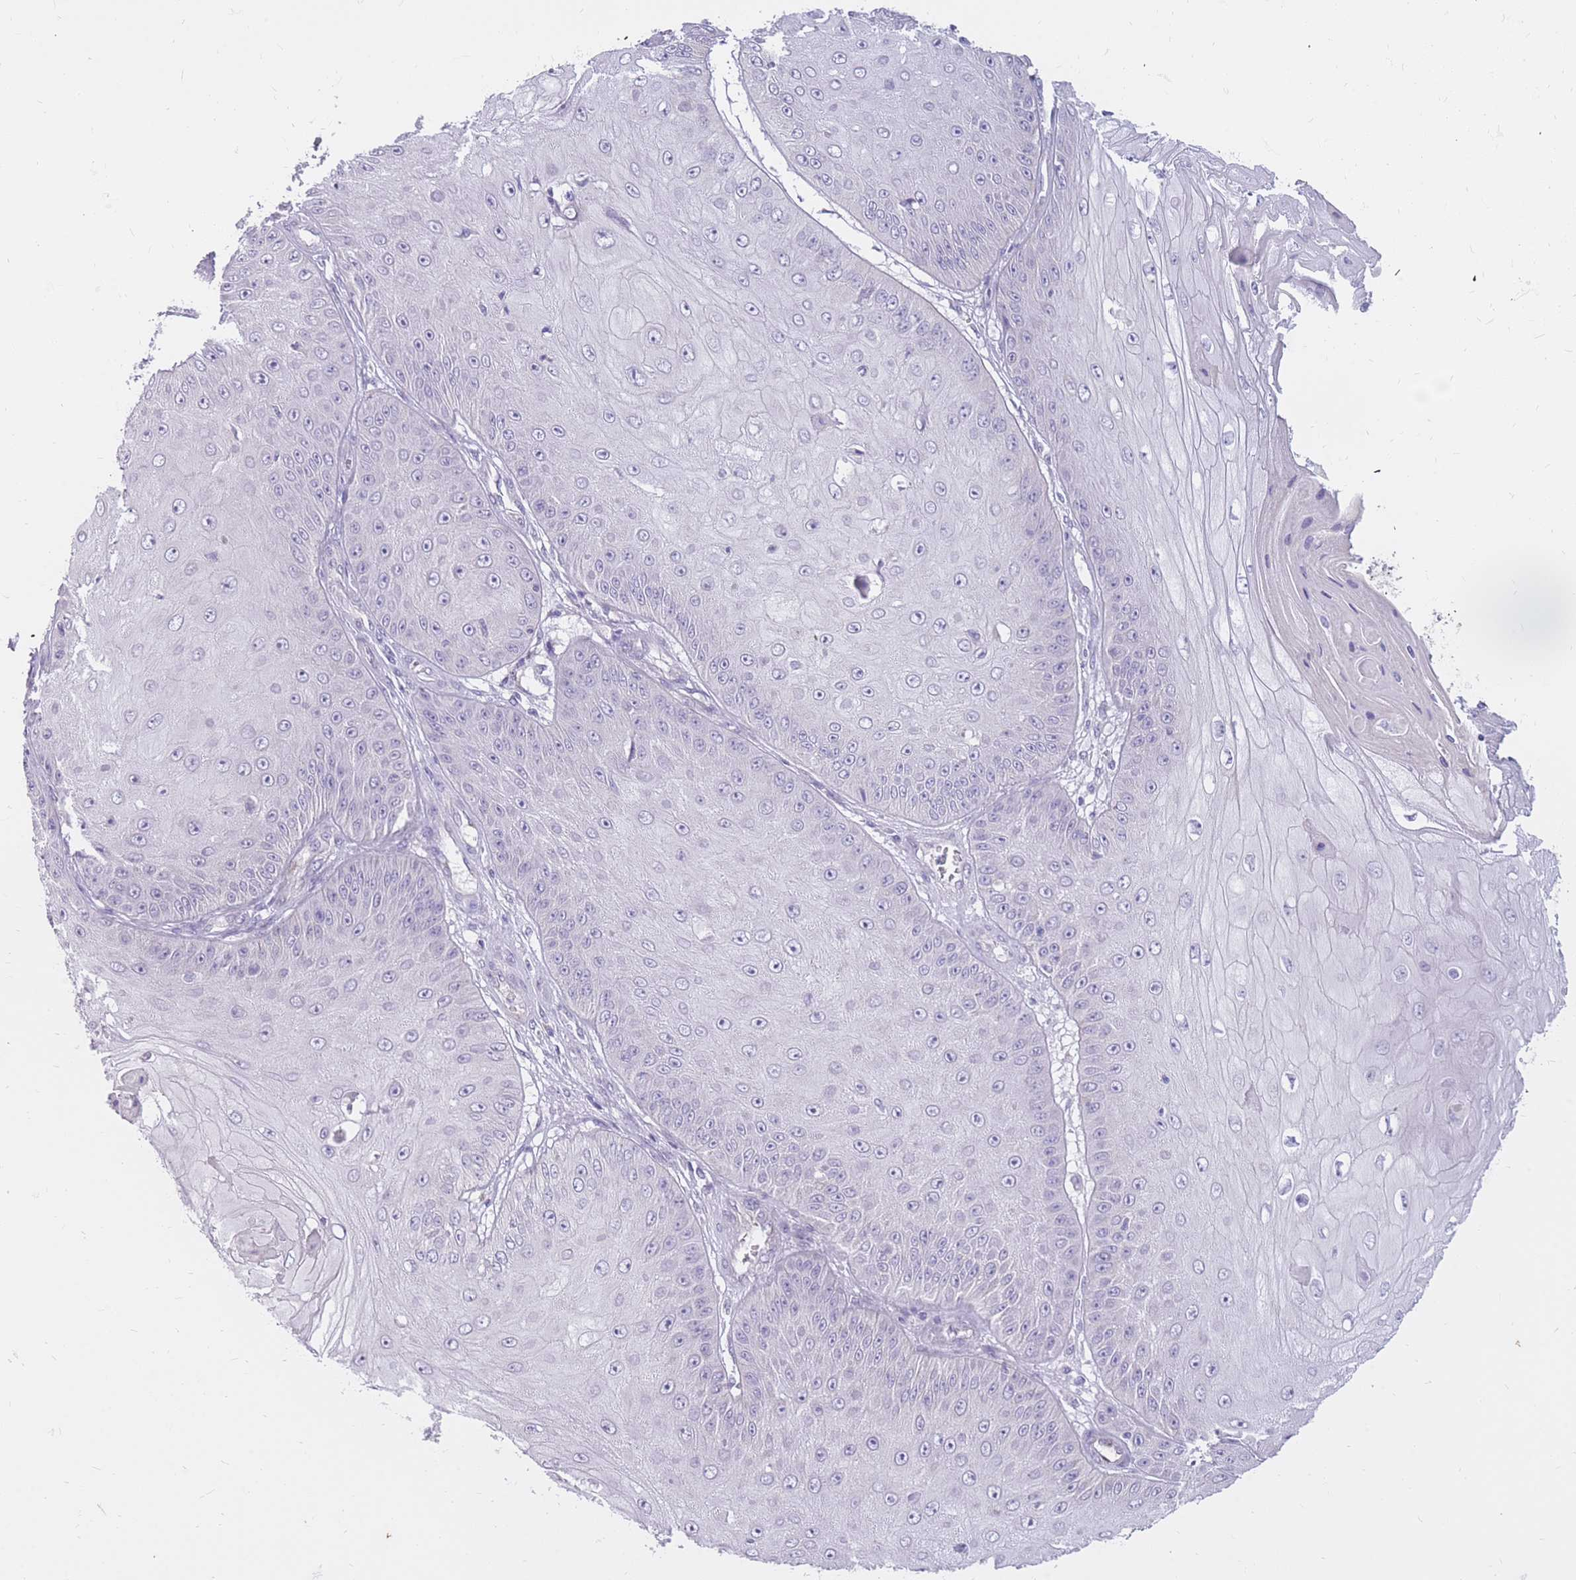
{"staining": {"intensity": "negative", "quantity": "none", "location": "none"}, "tissue": "skin cancer", "cell_type": "Tumor cells", "image_type": "cancer", "snomed": [{"axis": "morphology", "description": "Squamous cell carcinoma, NOS"}, {"axis": "topography", "description": "Skin"}], "caption": "There is no significant expression in tumor cells of skin squamous cell carcinoma.", "gene": "RNF170", "patient": {"sex": "male", "age": 70}}